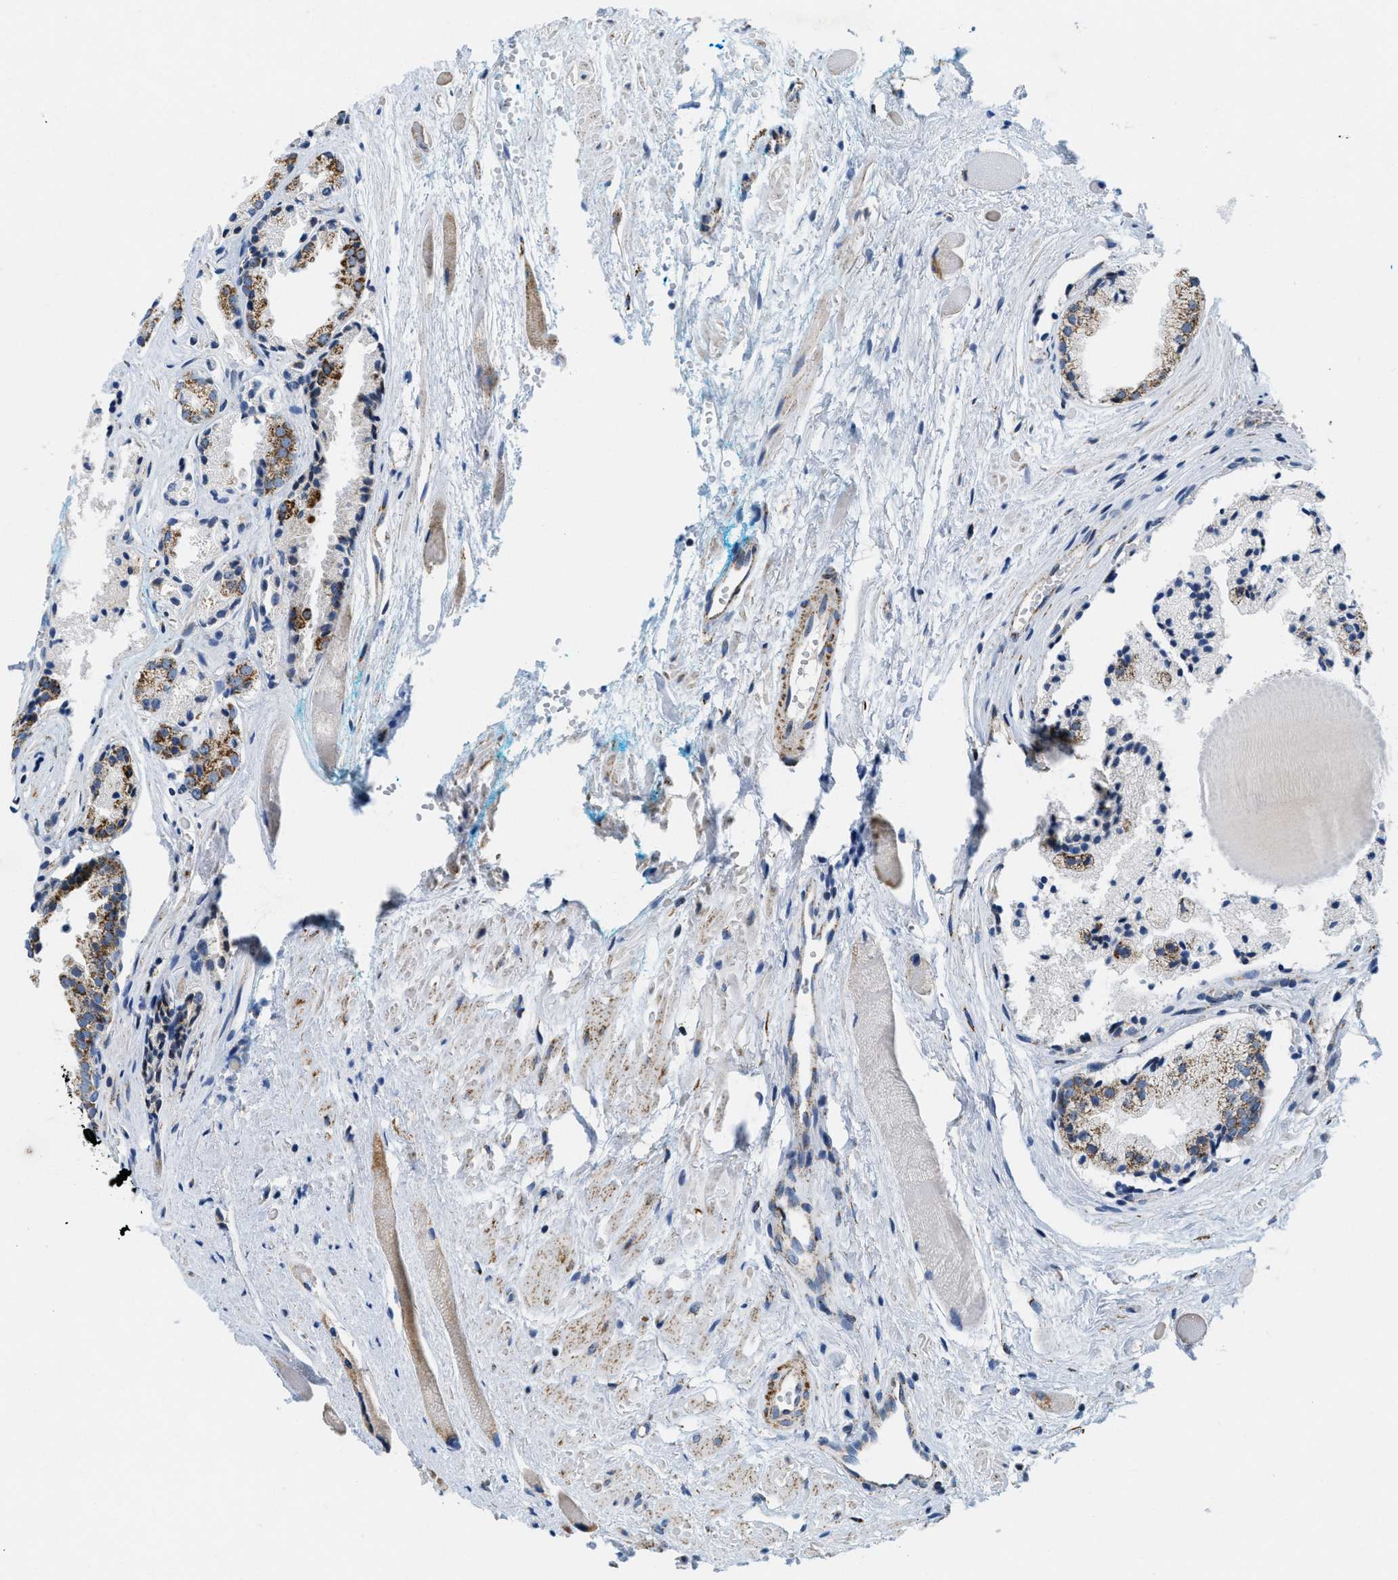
{"staining": {"intensity": "moderate", "quantity": ">75%", "location": "cytoplasmic/membranous"}, "tissue": "prostate cancer", "cell_type": "Tumor cells", "image_type": "cancer", "snomed": [{"axis": "morphology", "description": "Adenocarcinoma, Low grade"}, {"axis": "topography", "description": "Prostate"}], "caption": "Immunohistochemistry (IHC) image of human prostate cancer stained for a protein (brown), which demonstrates medium levels of moderate cytoplasmic/membranous positivity in approximately >75% of tumor cells.", "gene": "KCNJ5", "patient": {"sex": "male", "age": 57}}